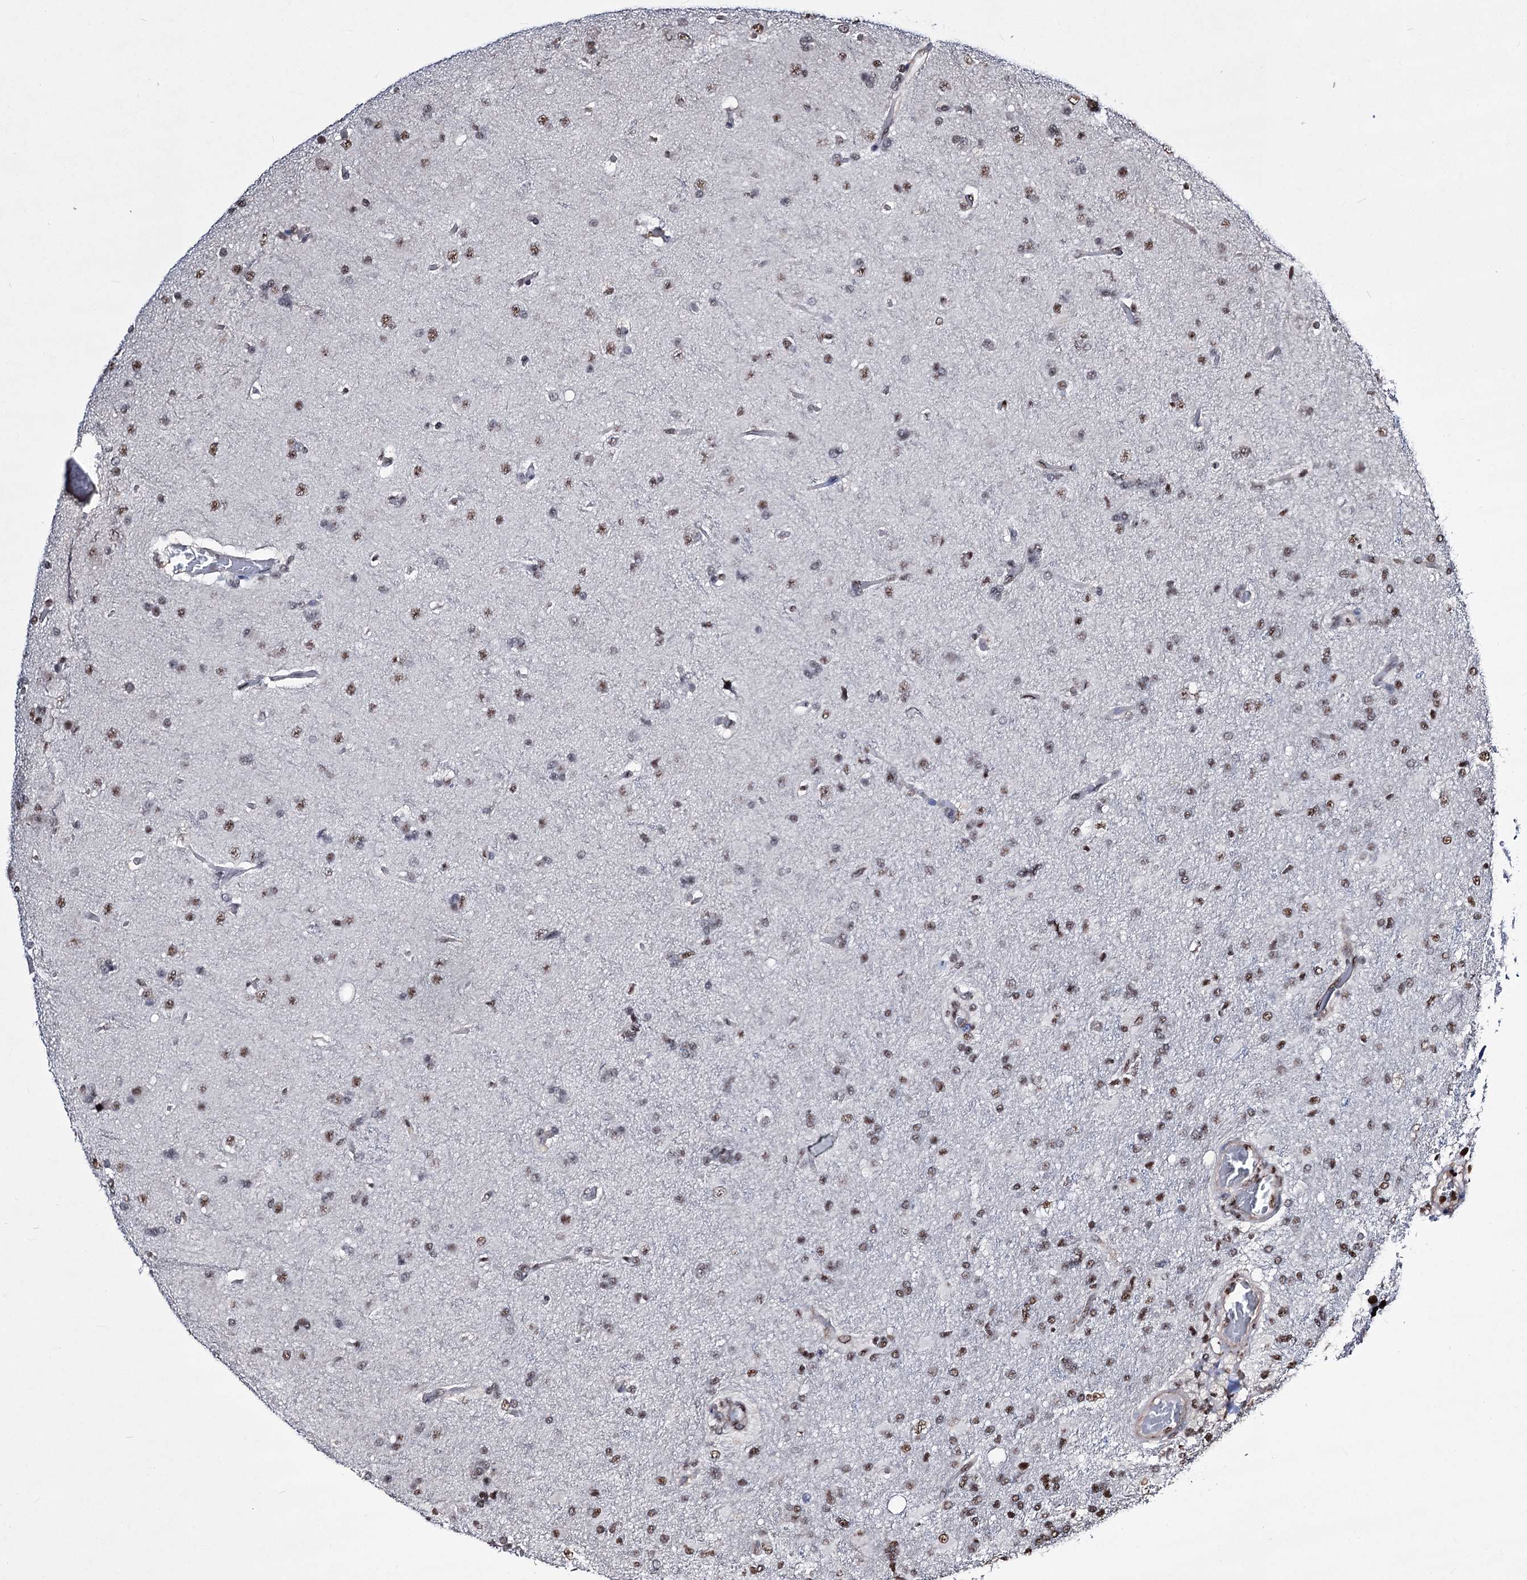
{"staining": {"intensity": "moderate", "quantity": "25%-75%", "location": "nuclear"}, "tissue": "glioma", "cell_type": "Tumor cells", "image_type": "cancer", "snomed": [{"axis": "morphology", "description": "Glioma, malignant, High grade"}, {"axis": "topography", "description": "Brain"}], "caption": "The immunohistochemical stain highlights moderate nuclear staining in tumor cells of glioma tissue. Immunohistochemistry stains the protein in brown and the nuclei are stained blue.", "gene": "CHMP7", "patient": {"sex": "male", "age": 61}}